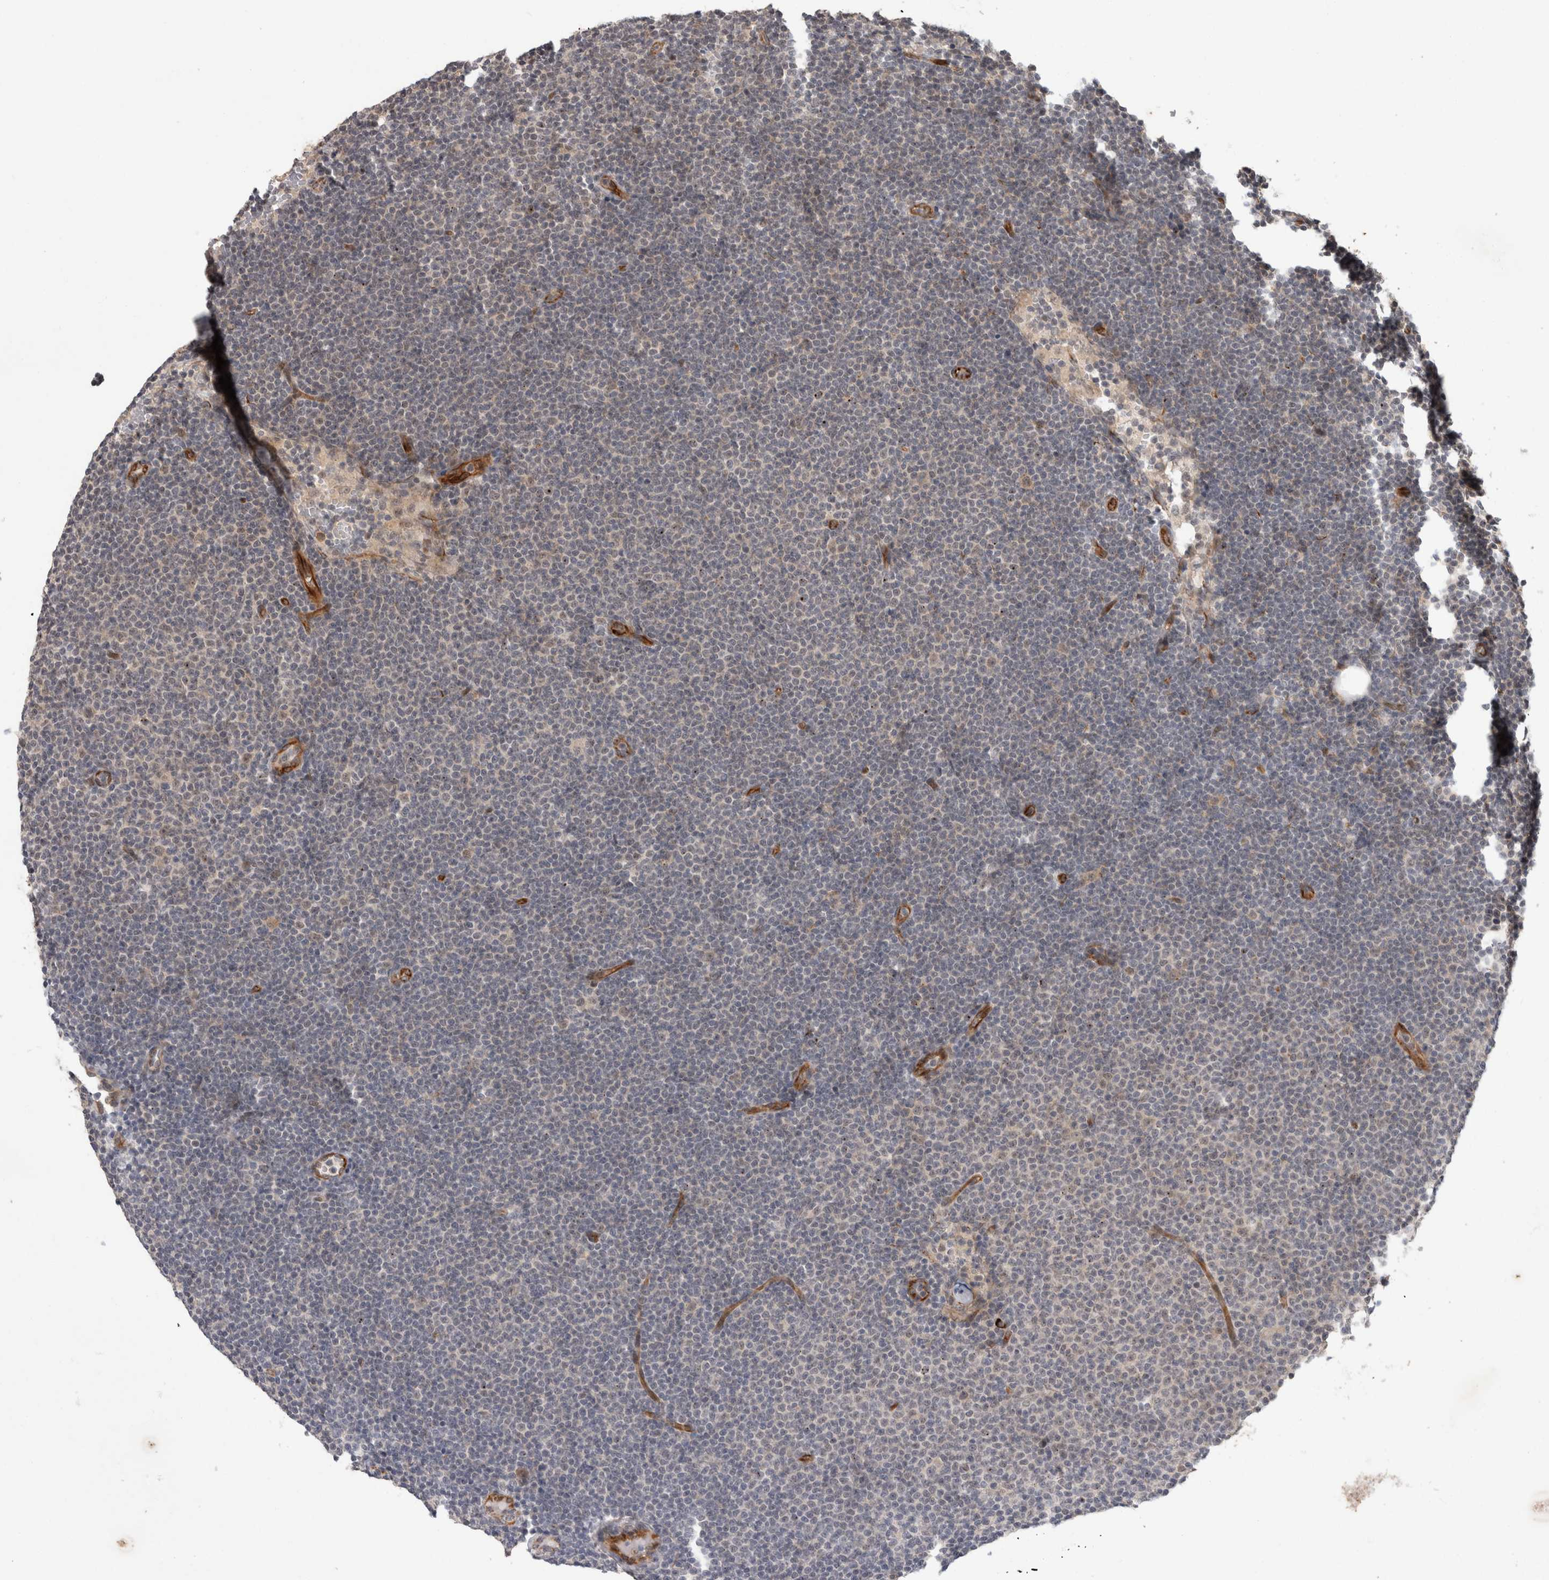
{"staining": {"intensity": "negative", "quantity": "none", "location": "none"}, "tissue": "lymphoma", "cell_type": "Tumor cells", "image_type": "cancer", "snomed": [{"axis": "morphology", "description": "Malignant lymphoma, non-Hodgkin's type, Low grade"}, {"axis": "topography", "description": "Lymph node"}], "caption": "Immunohistochemistry of low-grade malignant lymphoma, non-Hodgkin's type exhibits no positivity in tumor cells. (DAB (3,3'-diaminobenzidine) immunohistochemistry visualized using brightfield microscopy, high magnification).", "gene": "CRISPLD1", "patient": {"sex": "female", "age": 53}}